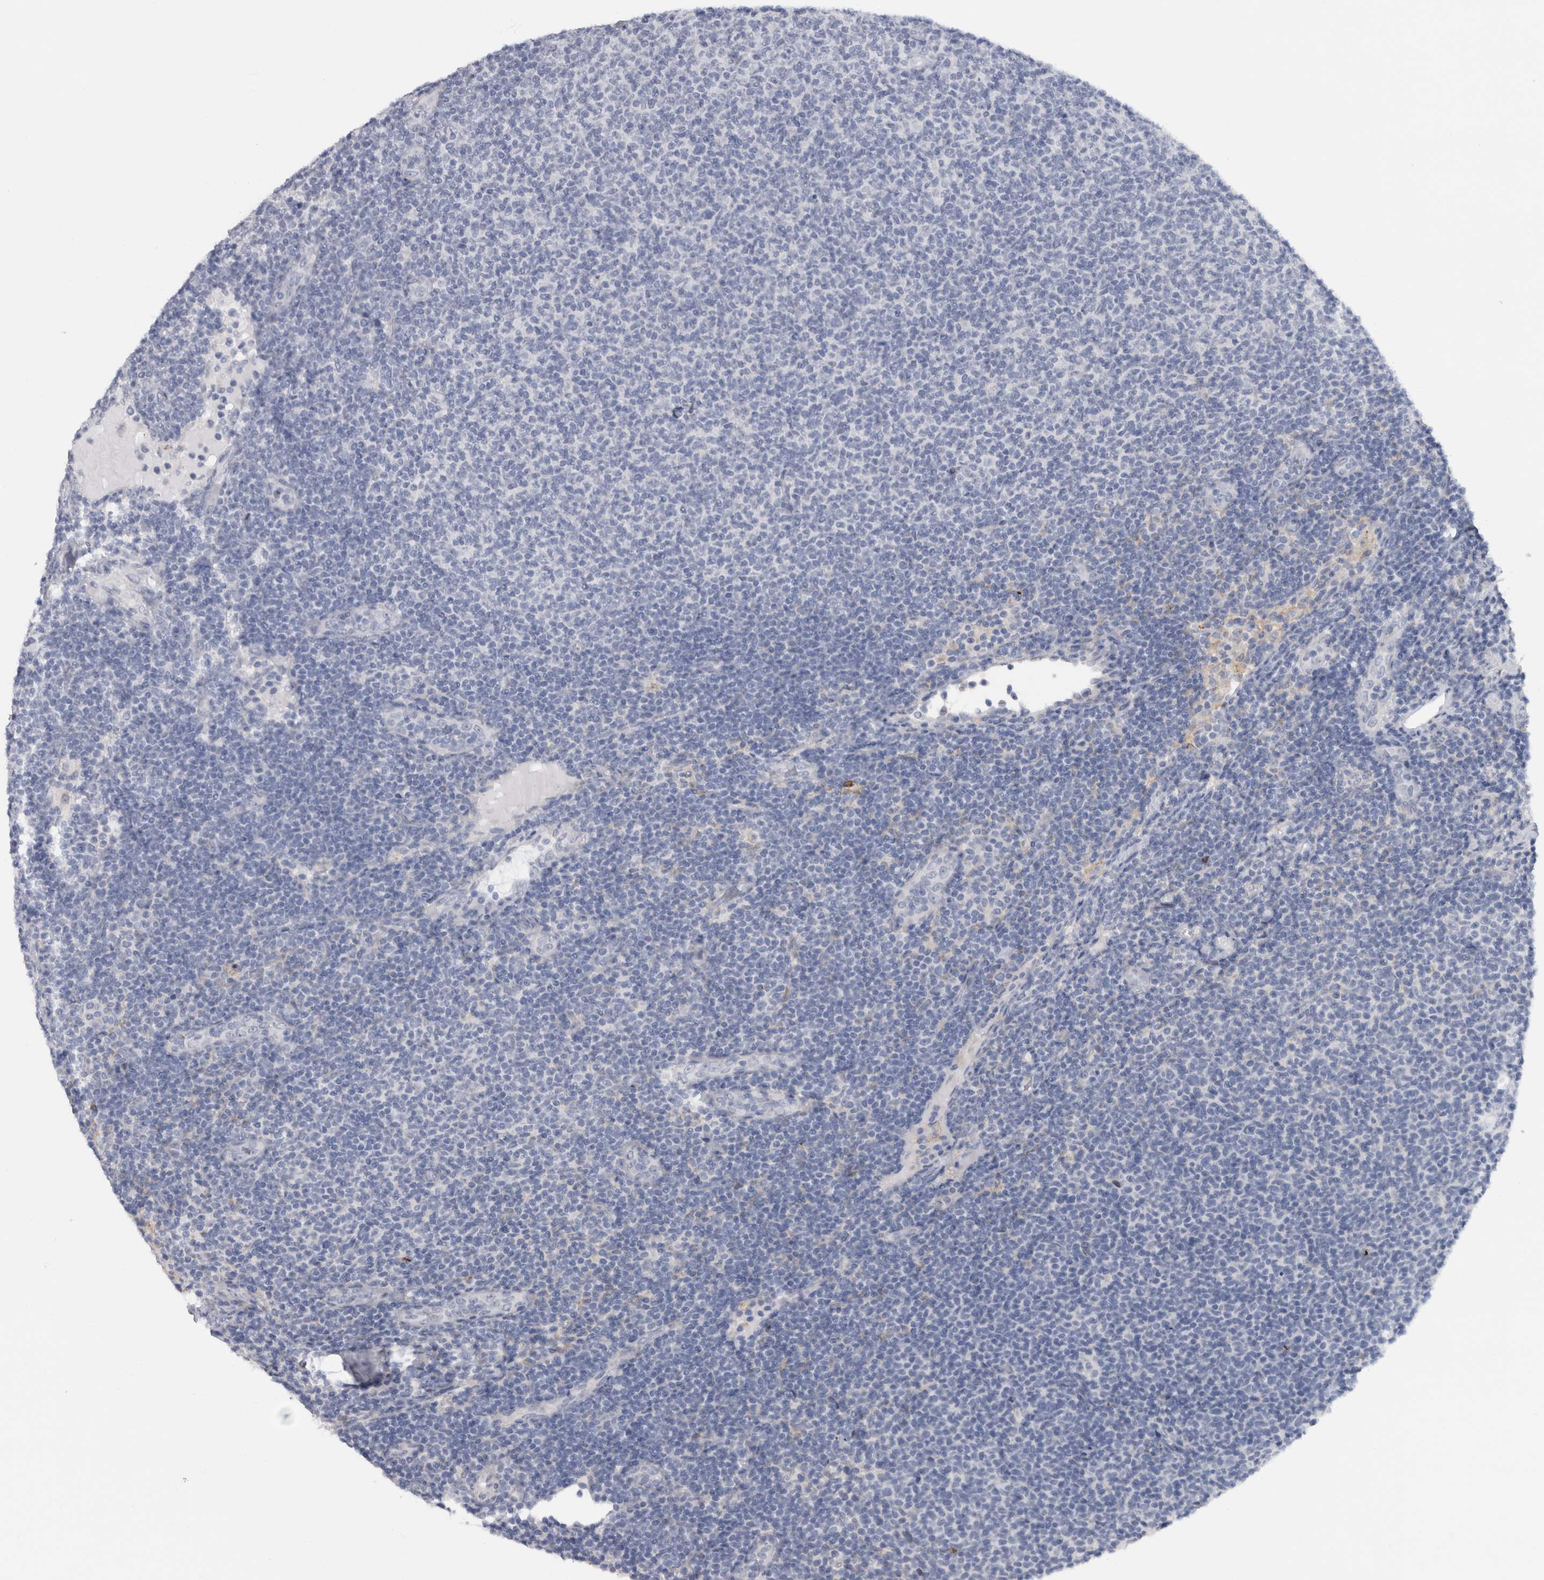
{"staining": {"intensity": "negative", "quantity": "none", "location": "none"}, "tissue": "lymphoma", "cell_type": "Tumor cells", "image_type": "cancer", "snomed": [{"axis": "morphology", "description": "Malignant lymphoma, non-Hodgkin's type, Low grade"}, {"axis": "topography", "description": "Lymph node"}], "caption": "The micrograph demonstrates no significant staining in tumor cells of malignant lymphoma, non-Hodgkin's type (low-grade). The staining is performed using DAB brown chromogen with nuclei counter-stained in using hematoxylin.", "gene": "DNAJC24", "patient": {"sex": "male", "age": 66}}